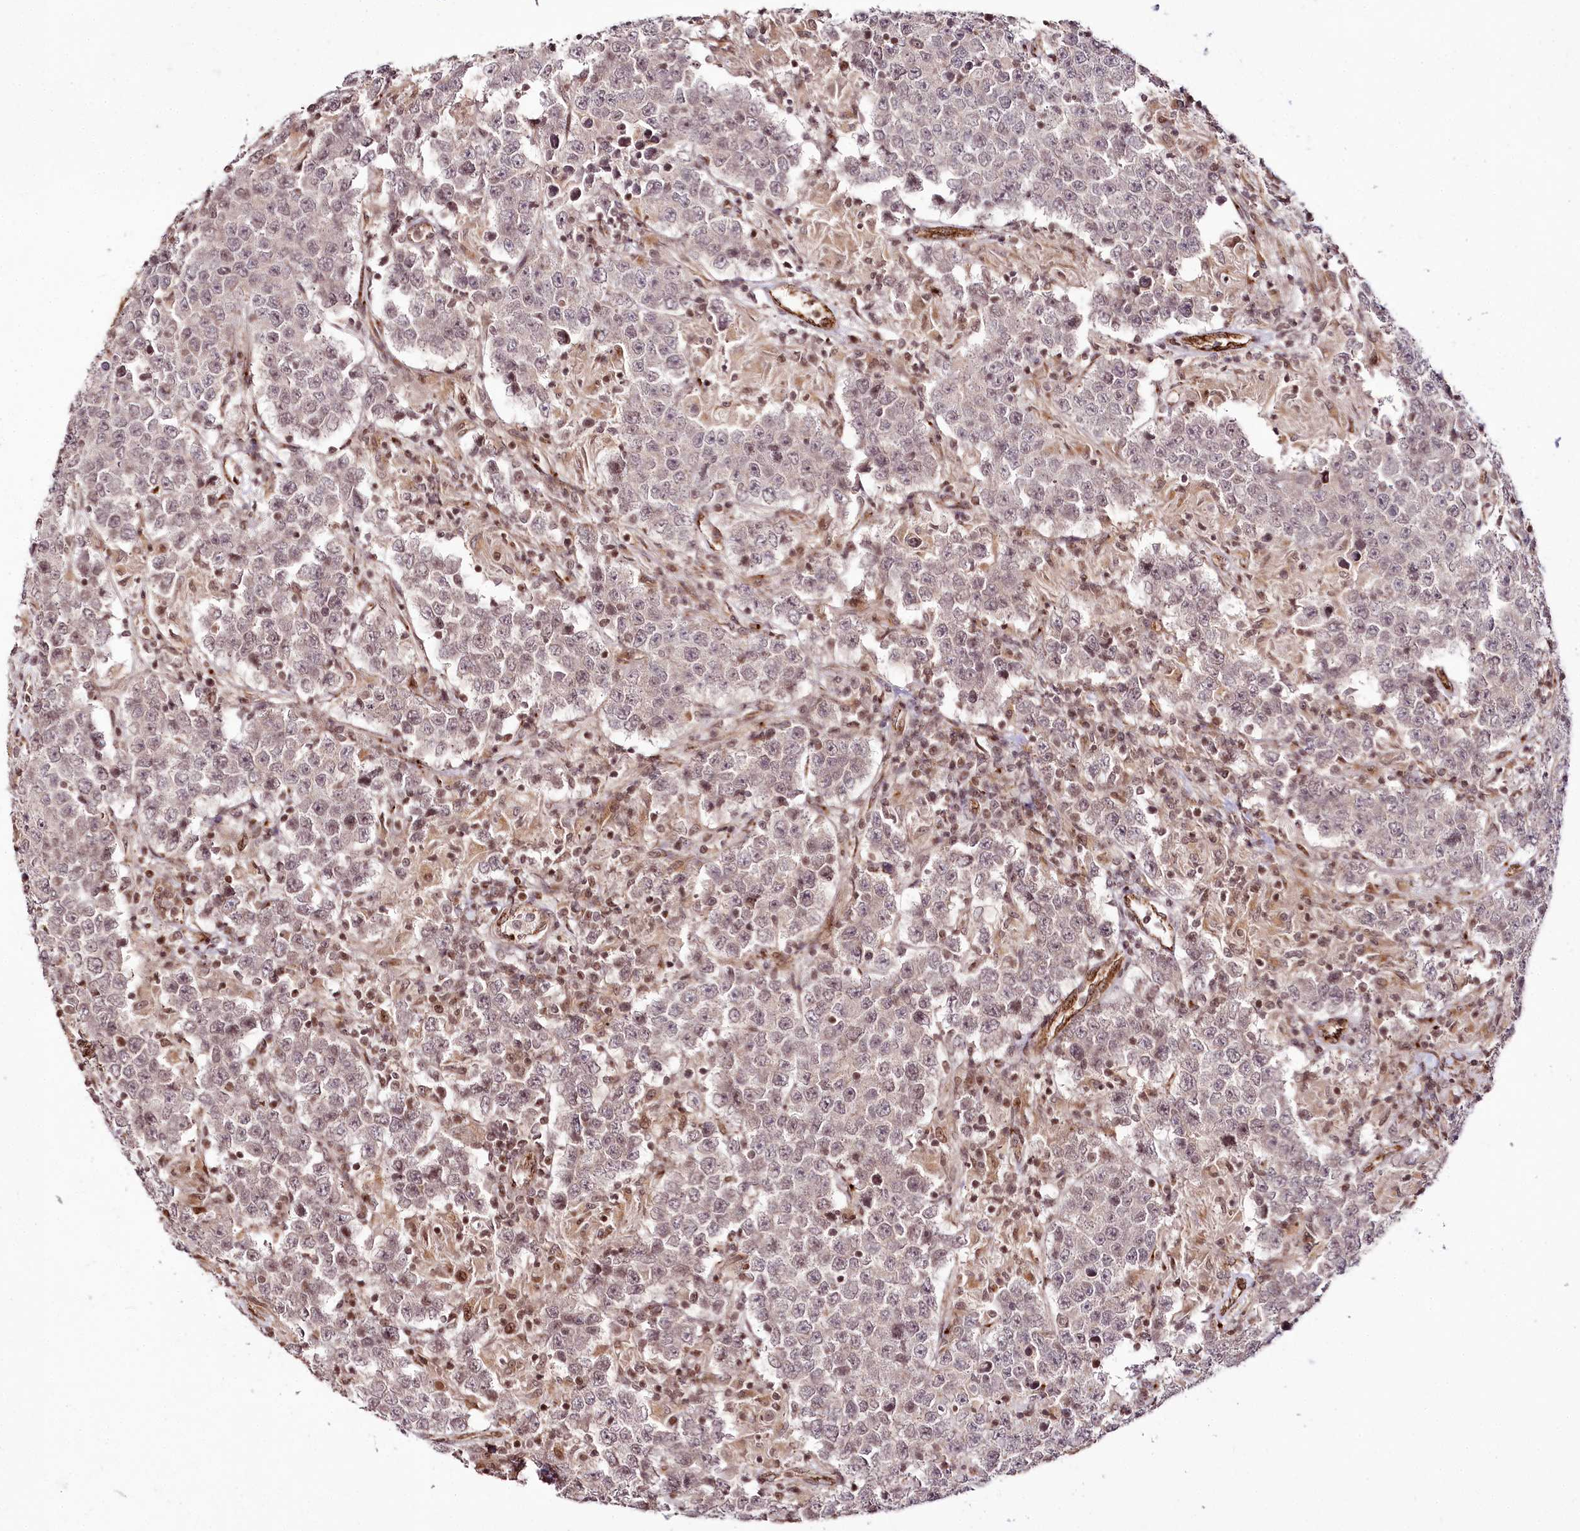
{"staining": {"intensity": "weak", "quantity": "<25%", "location": "nuclear"}, "tissue": "testis cancer", "cell_type": "Tumor cells", "image_type": "cancer", "snomed": [{"axis": "morphology", "description": "Normal tissue, NOS"}, {"axis": "morphology", "description": "Urothelial carcinoma, High grade"}, {"axis": "morphology", "description": "Seminoma, NOS"}, {"axis": "morphology", "description": "Carcinoma, Embryonal, NOS"}, {"axis": "topography", "description": "Urinary bladder"}, {"axis": "topography", "description": "Testis"}], "caption": "This histopathology image is of testis seminoma stained with immunohistochemistry to label a protein in brown with the nuclei are counter-stained blue. There is no expression in tumor cells. (Brightfield microscopy of DAB IHC at high magnification).", "gene": "HOXC8", "patient": {"sex": "male", "age": 41}}